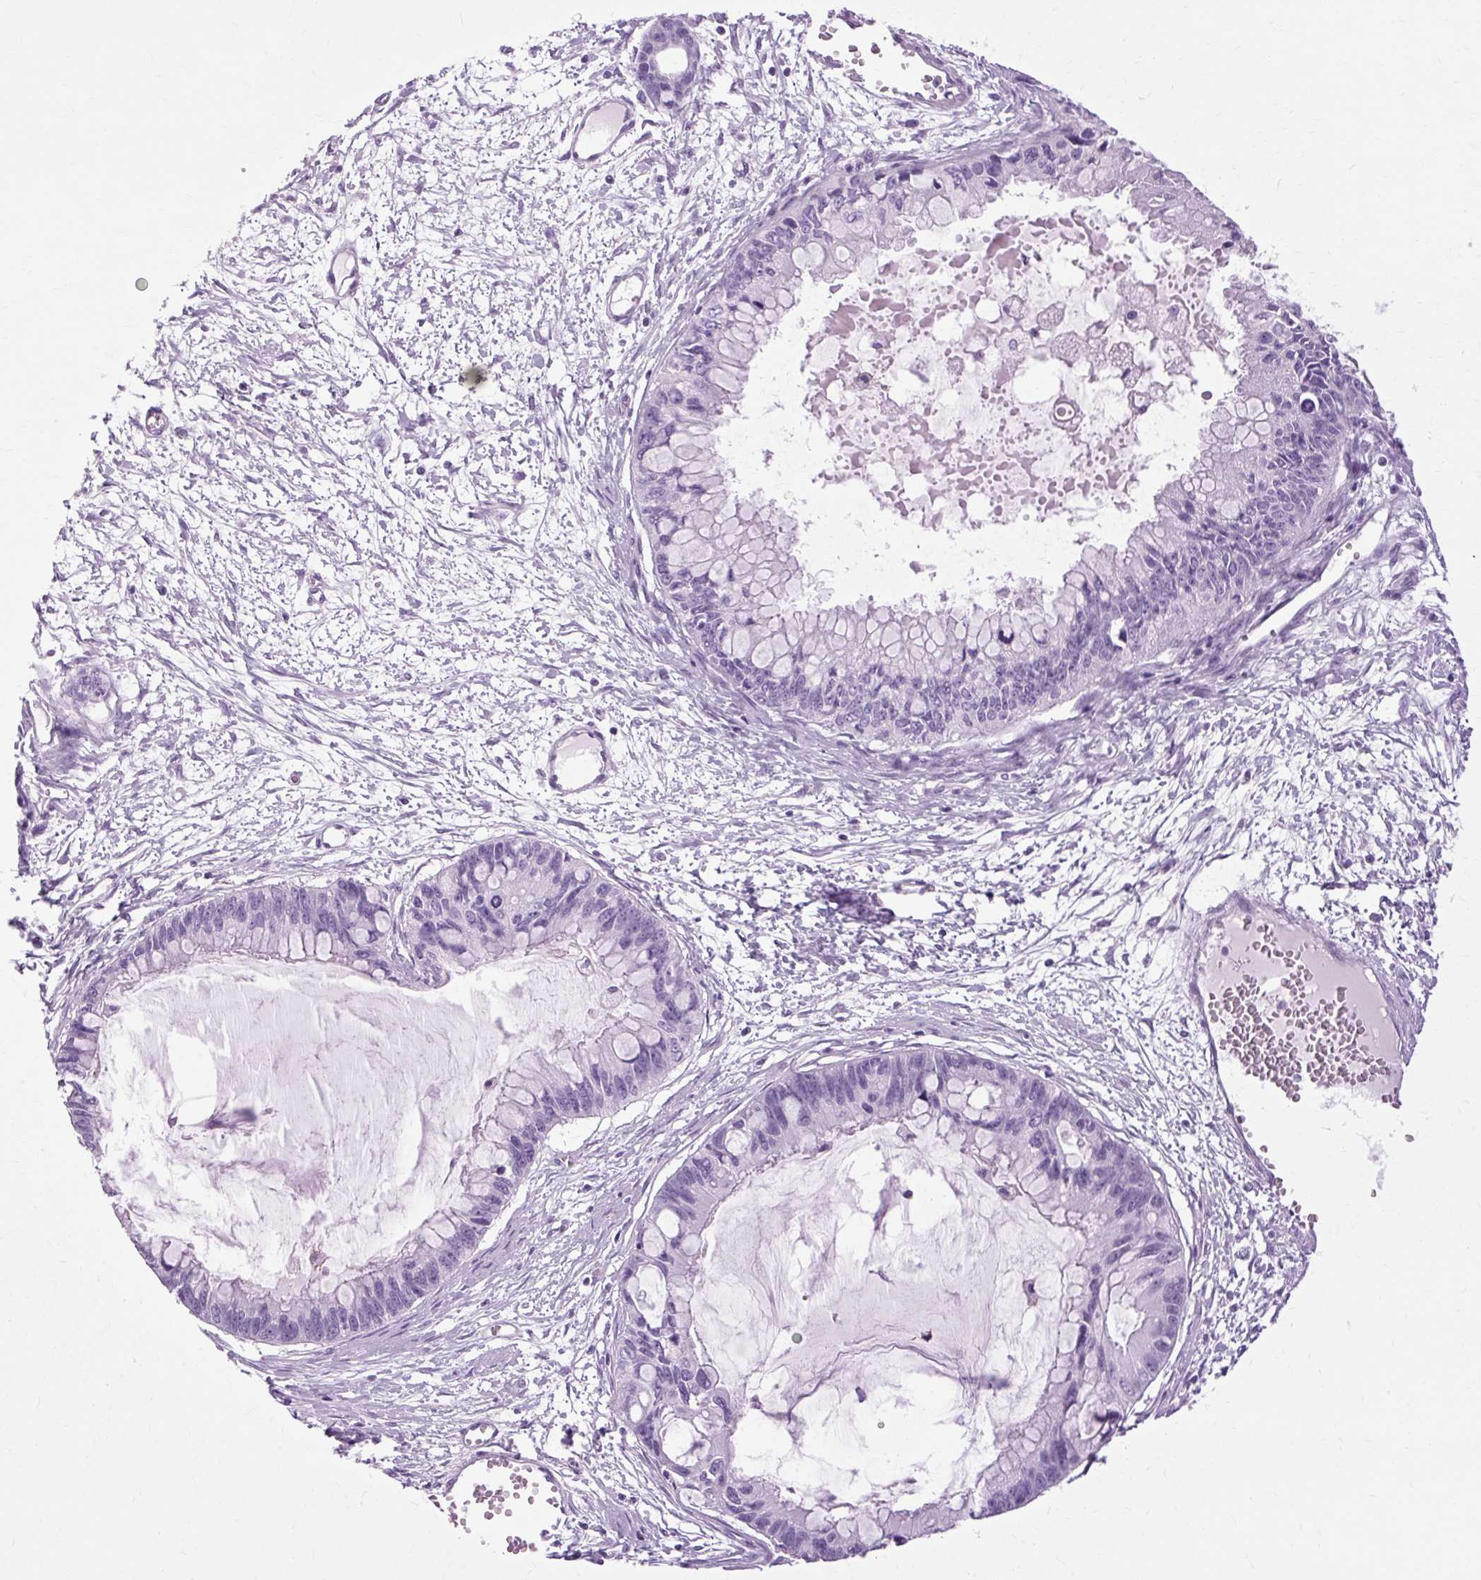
{"staining": {"intensity": "negative", "quantity": "none", "location": "none"}, "tissue": "ovarian cancer", "cell_type": "Tumor cells", "image_type": "cancer", "snomed": [{"axis": "morphology", "description": "Cystadenocarcinoma, mucinous, NOS"}, {"axis": "topography", "description": "Ovary"}], "caption": "High magnification brightfield microscopy of ovarian cancer stained with DAB (brown) and counterstained with hematoxylin (blue): tumor cells show no significant positivity.", "gene": "OOEP", "patient": {"sex": "female", "age": 63}}